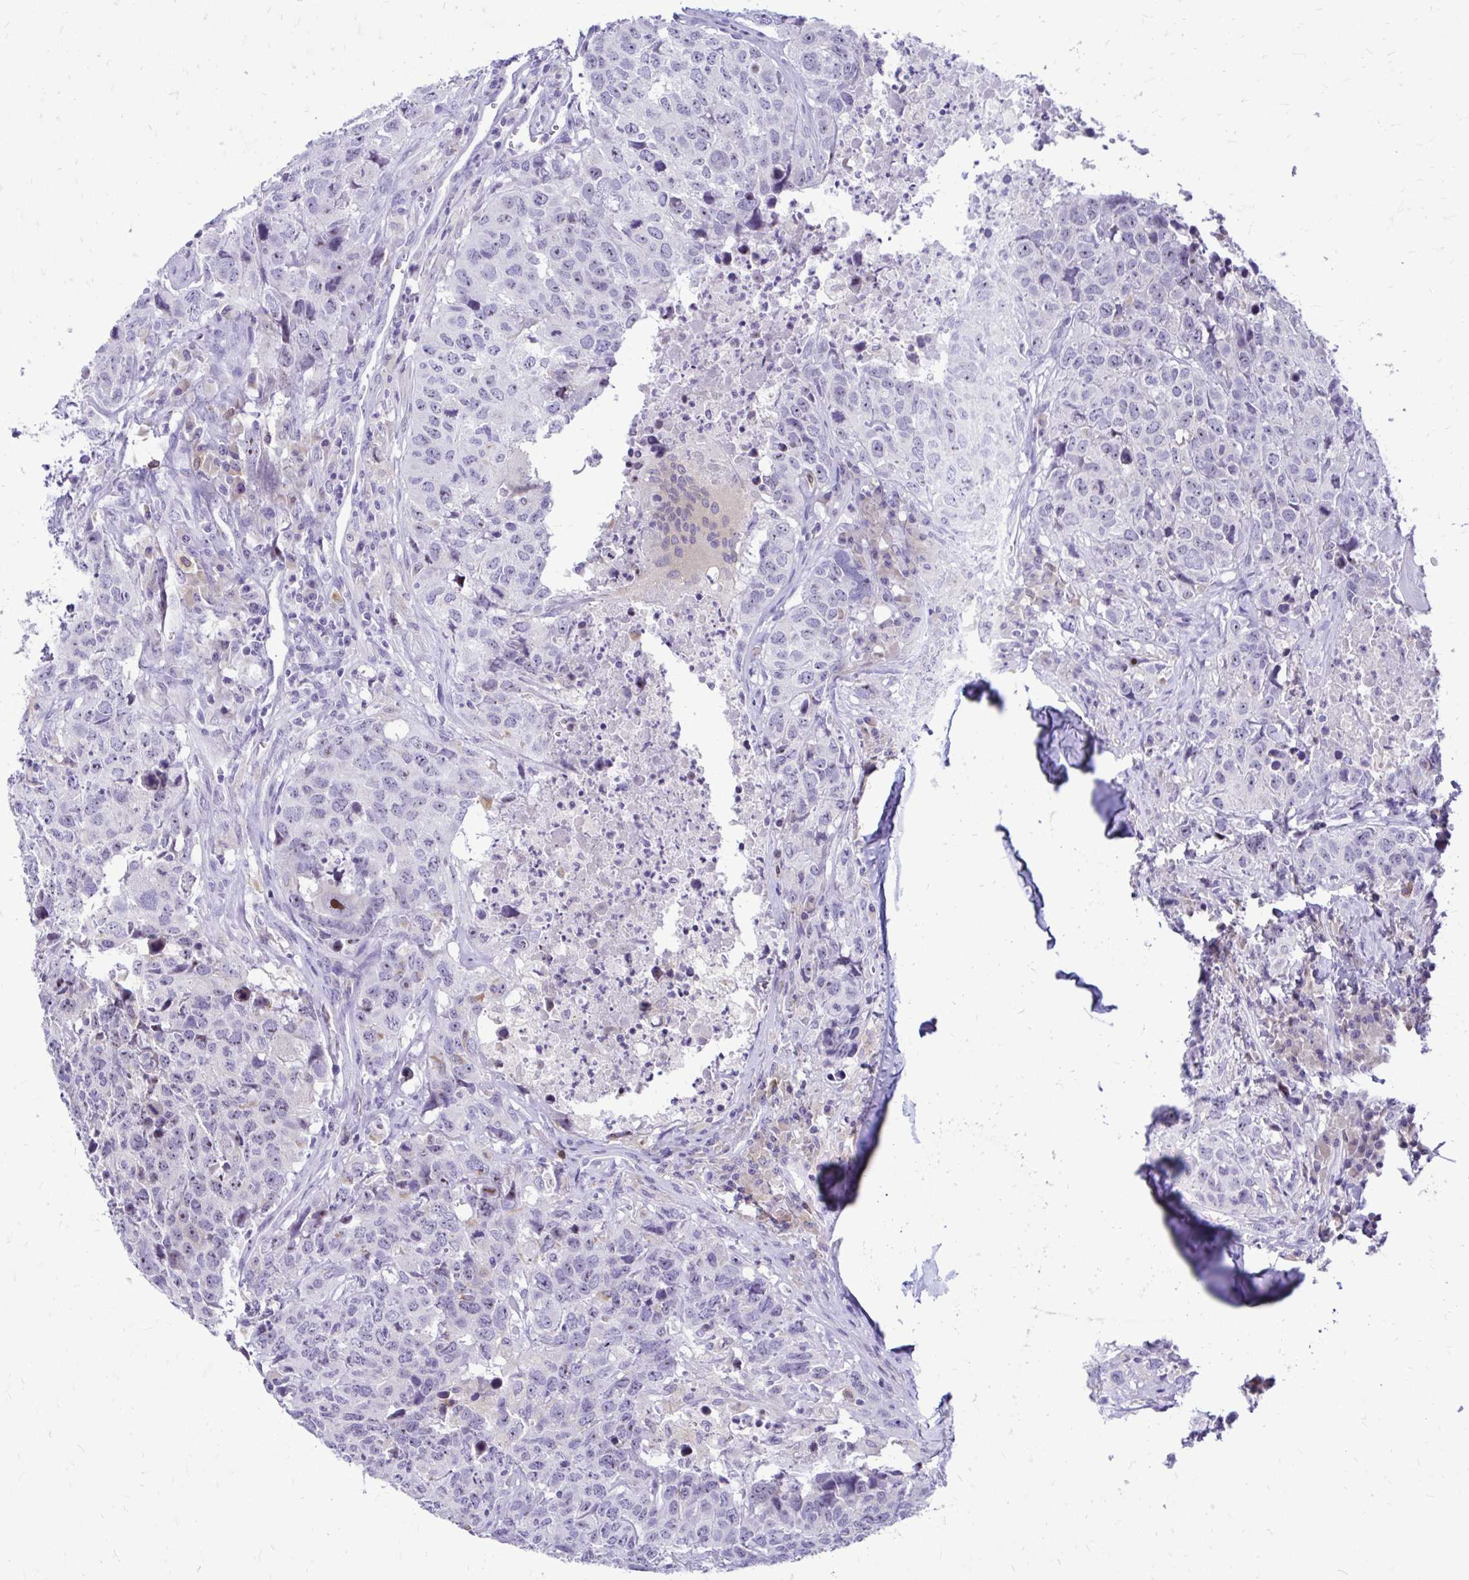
{"staining": {"intensity": "negative", "quantity": "none", "location": "none"}, "tissue": "head and neck cancer", "cell_type": "Tumor cells", "image_type": "cancer", "snomed": [{"axis": "morphology", "description": "Normal tissue, NOS"}, {"axis": "morphology", "description": "Squamous cell carcinoma, NOS"}, {"axis": "topography", "description": "Skeletal muscle"}, {"axis": "topography", "description": "Vascular tissue"}, {"axis": "topography", "description": "Peripheral nerve tissue"}, {"axis": "topography", "description": "Head-Neck"}], "caption": "Photomicrograph shows no significant protein staining in tumor cells of squamous cell carcinoma (head and neck).", "gene": "NIFK", "patient": {"sex": "male", "age": 66}}